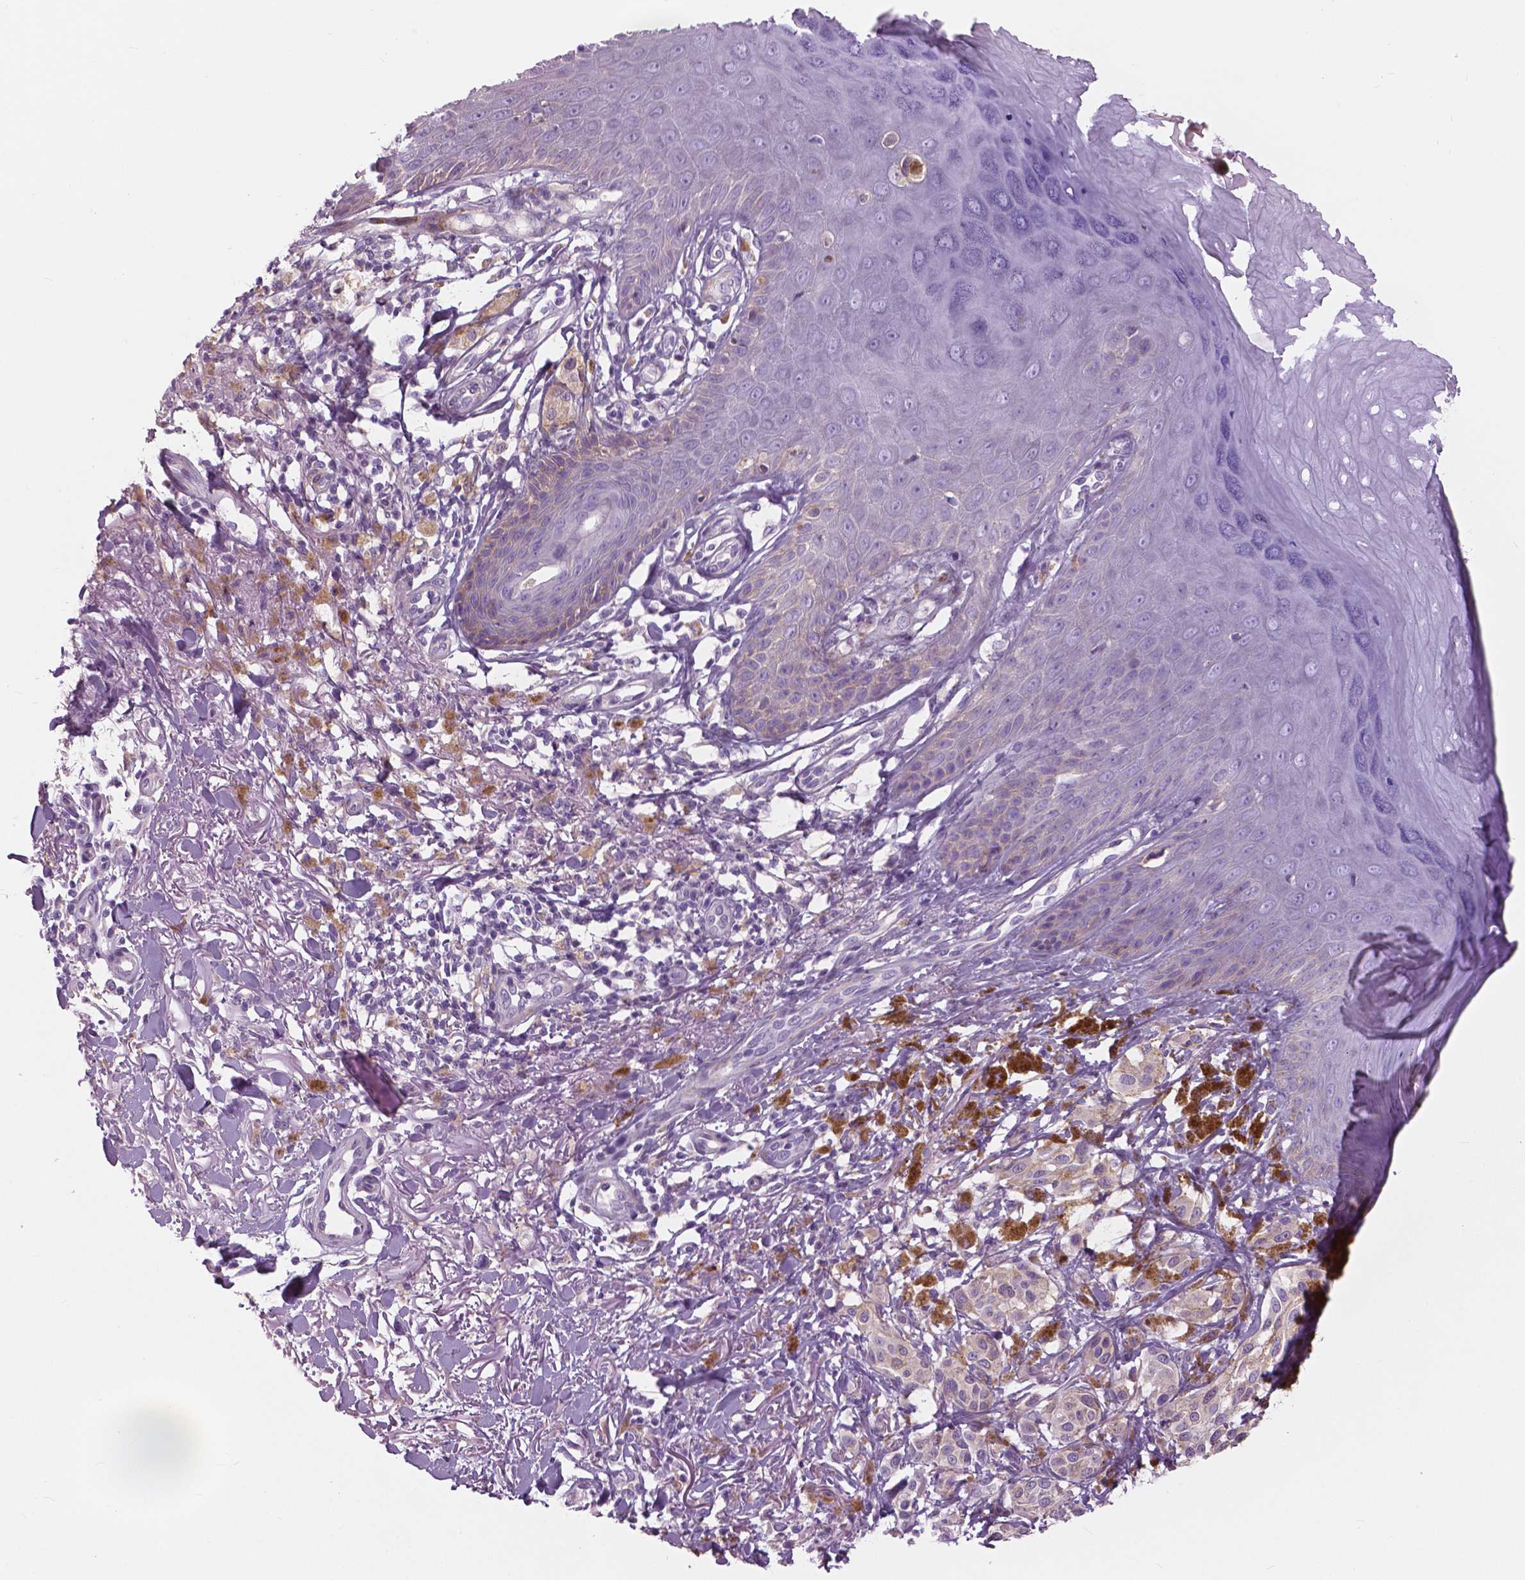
{"staining": {"intensity": "negative", "quantity": "none", "location": "none"}, "tissue": "melanoma", "cell_type": "Tumor cells", "image_type": "cancer", "snomed": [{"axis": "morphology", "description": "Malignant melanoma, NOS"}, {"axis": "topography", "description": "Skin"}], "caption": "Immunohistochemistry (IHC) image of neoplastic tissue: melanoma stained with DAB (3,3'-diaminobenzidine) shows no significant protein staining in tumor cells. (Brightfield microscopy of DAB (3,3'-diaminobenzidine) immunohistochemistry at high magnification).", "gene": "SERPINI1", "patient": {"sex": "female", "age": 80}}